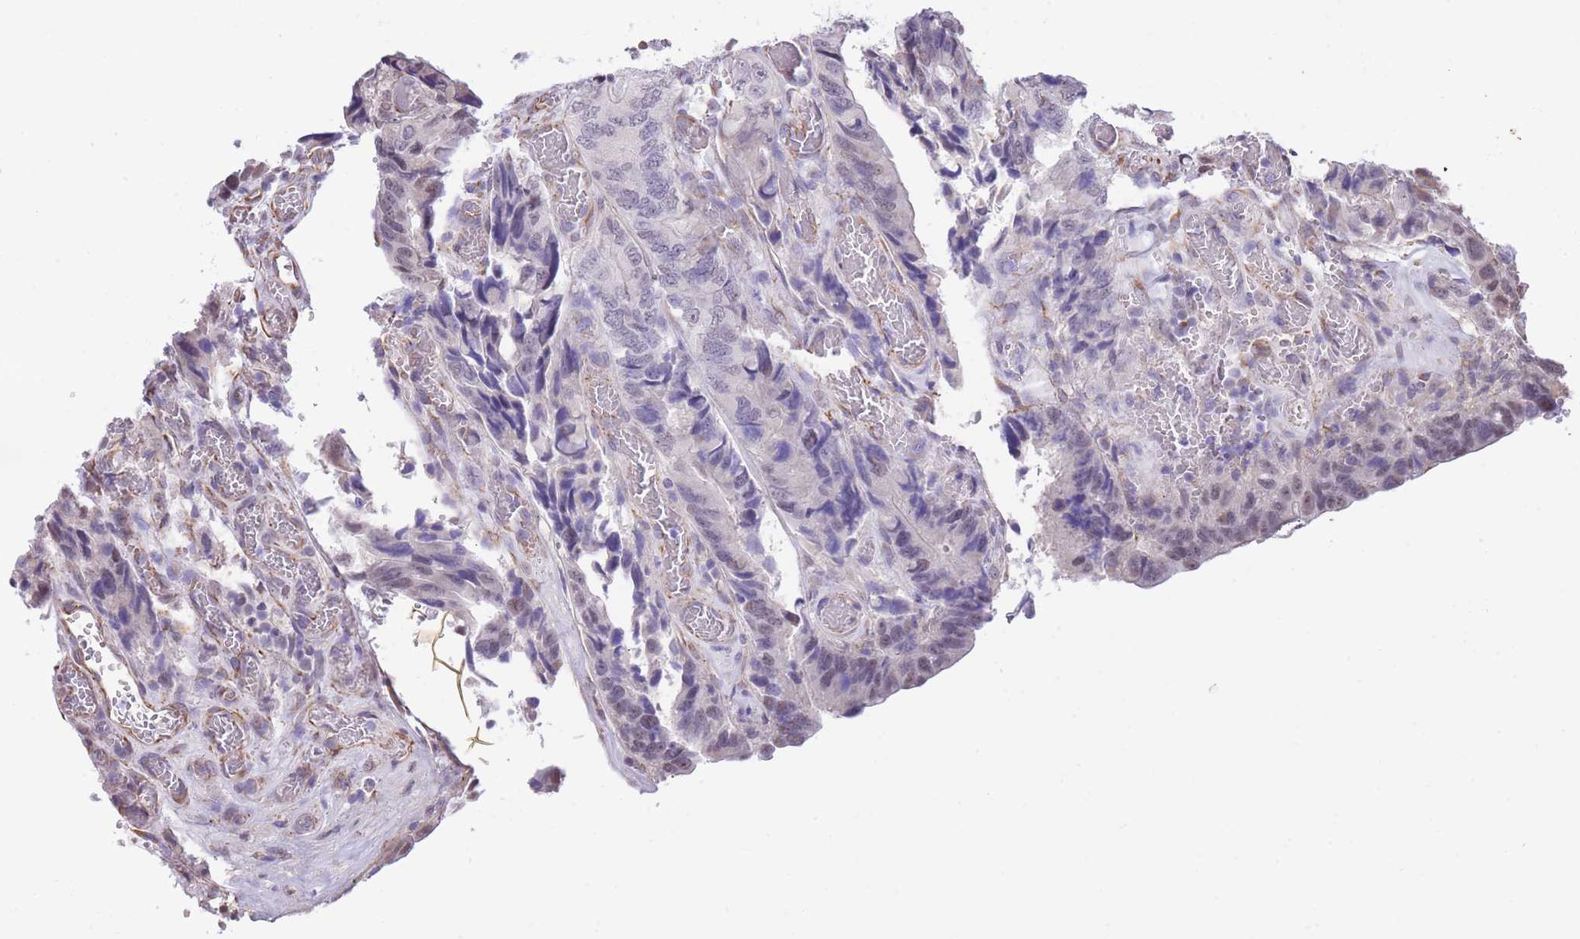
{"staining": {"intensity": "negative", "quantity": "none", "location": "none"}, "tissue": "colorectal cancer", "cell_type": "Tumor cells", "image_type": "cancer", "snomed": [{"axis": "morphology", "description": "Adenocarcinoma, NOS"}, {"axis": "topography", "description": "Colon"}], "caption": "Immunohistochemistry (IHC) micrograph of neoplastic tissue: adenocarcinoma (colorectal) stained with DAB exhibits no significant protein positivity in tumor cells. The staining was performed using DAB to visualize the protein expression in brown, while the nuclei were stained in blue with hematoxylin (Magnification: 20x).", "gene": "PSG8", "patient": {"sex": "male", "age": 84}}